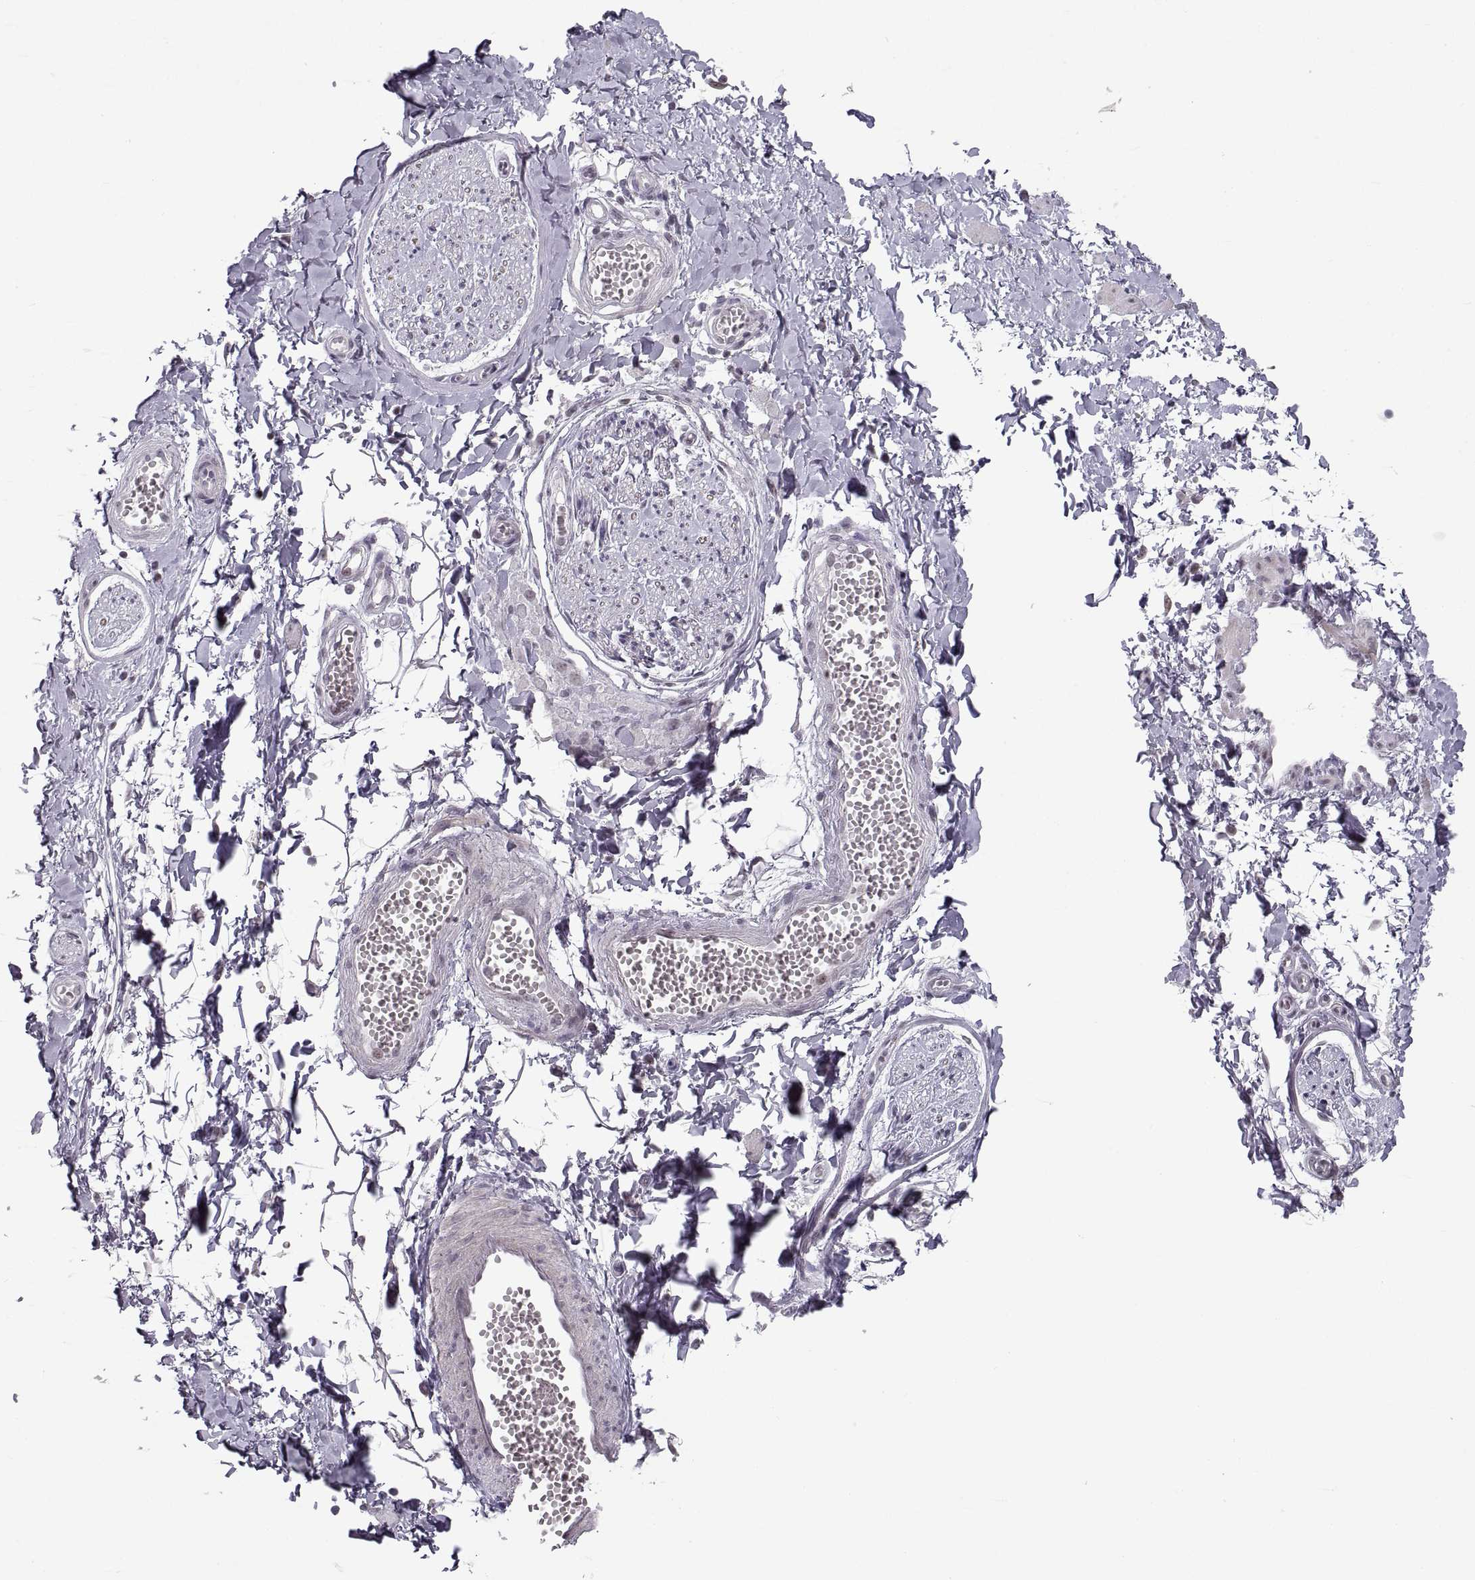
{"staining": {"intensity": "negative", "quantity": "none", "location": "none"}, "tissue": "adipose tissue", "cell_type": "Adipocytes", "image_type": "normal", "snomed": [{"axis": "morphology", "description": "Normal tissue, NOS"}, {"axis": "topography", "description": "Smooth muscle"}, {"axis": "topography", "description": "Peripheral nerve tissue"}], "caption": "This is a micrograph of immunohistochemistry staining of benign adipose tissue, which shows no staining in adipocytes.", "gene": "NANOS3", "patient": {"sex": "male", "age": 22}}